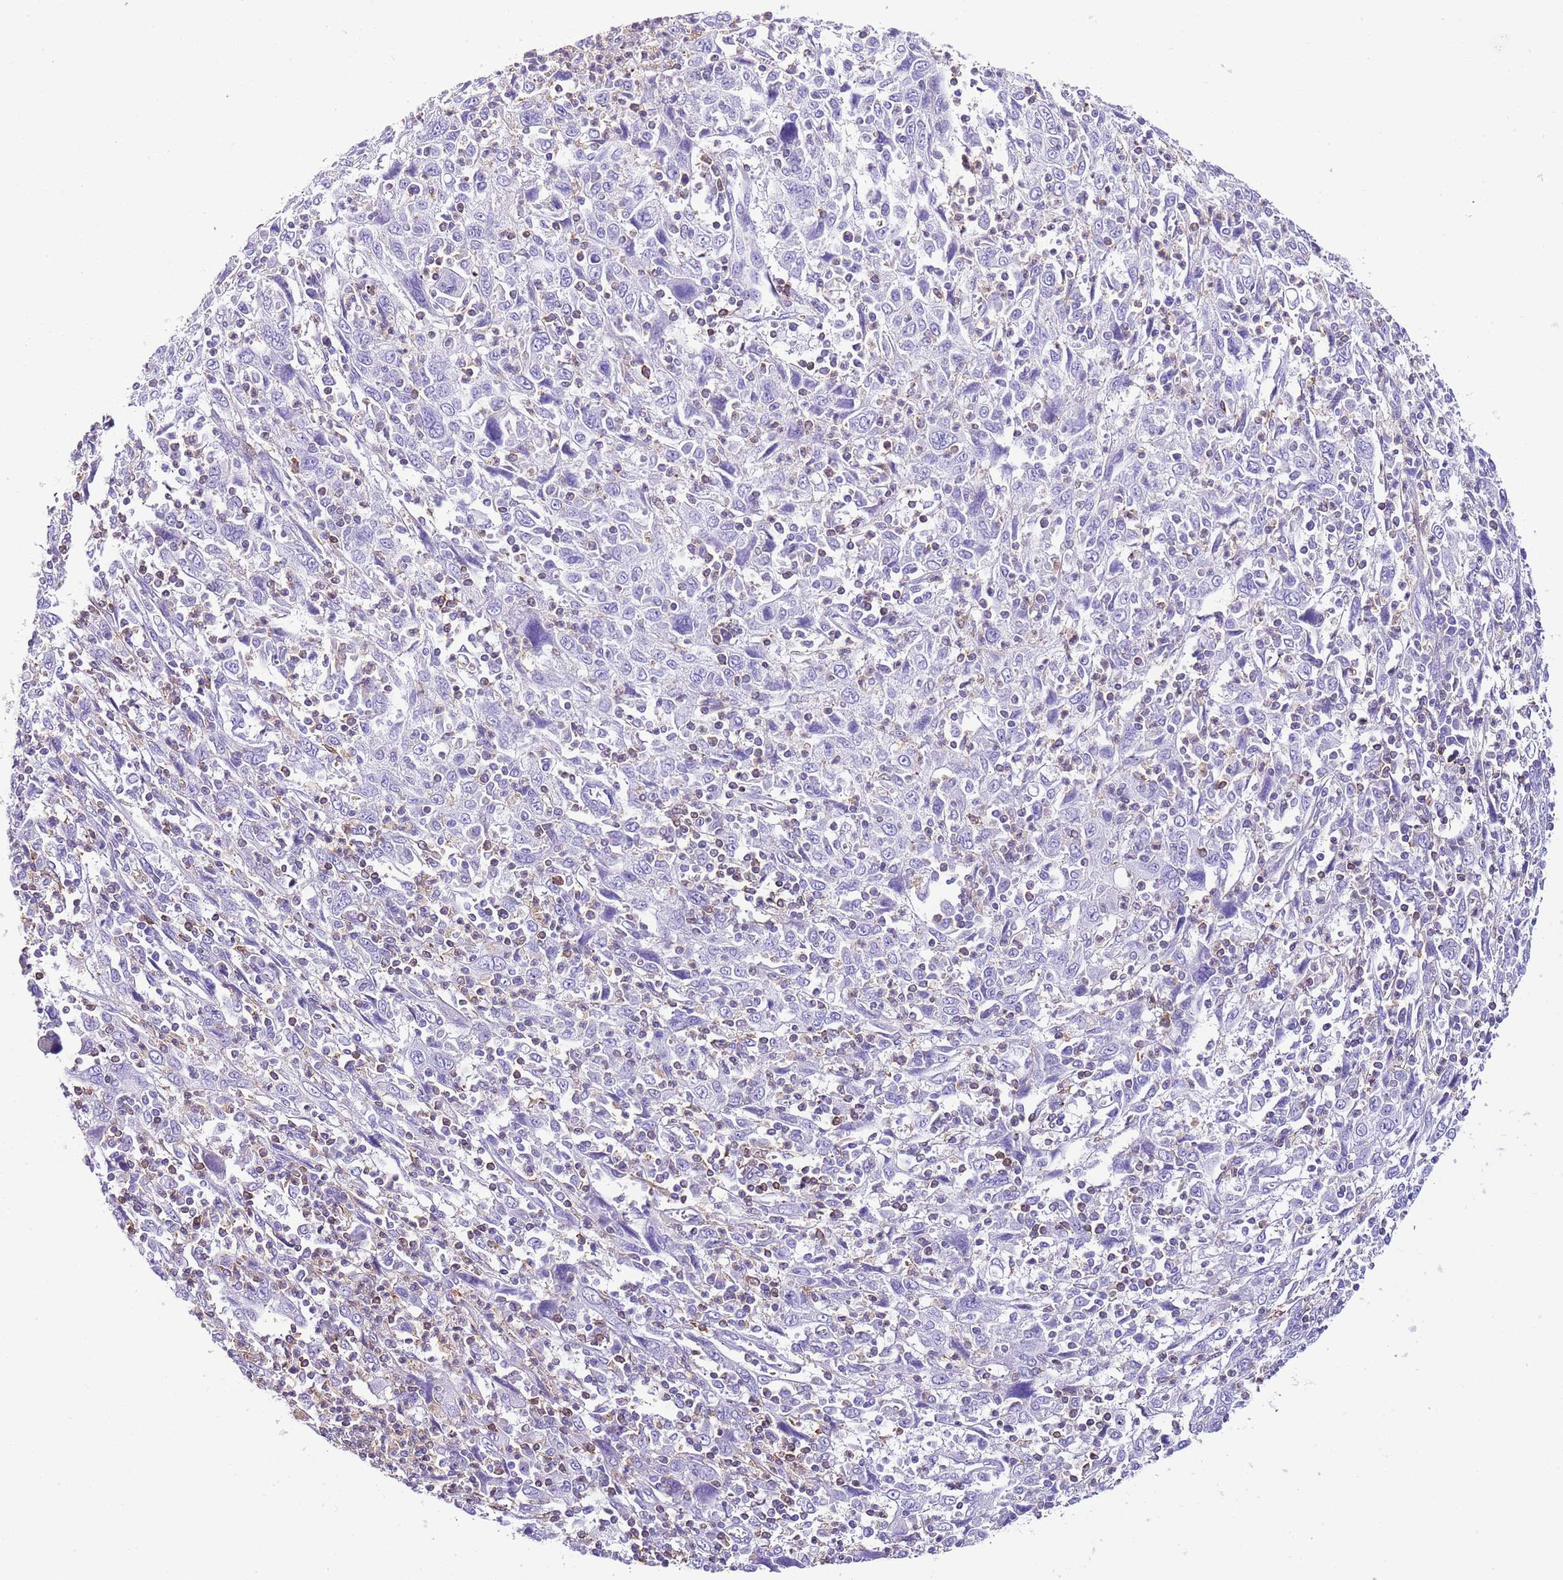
{"staining": {"intensity": "negative", "quantity": "none", "location": "none"}, "tissue": "cervical cancer", "cell_type": "Tumor cells", "image_type": "cancer", "snomed": [{"axis": "morphology", "description": "Squamous cell carcinoma, NOS"}, {"axis": "topography", "description": "Cervix"}], "caption": "Micrograph shows no significant protein staining in tumor cells of squamous cell carcinoma (cervical).", "gene": "CNN2", "patient": {"sex": "female", "age": 46}}